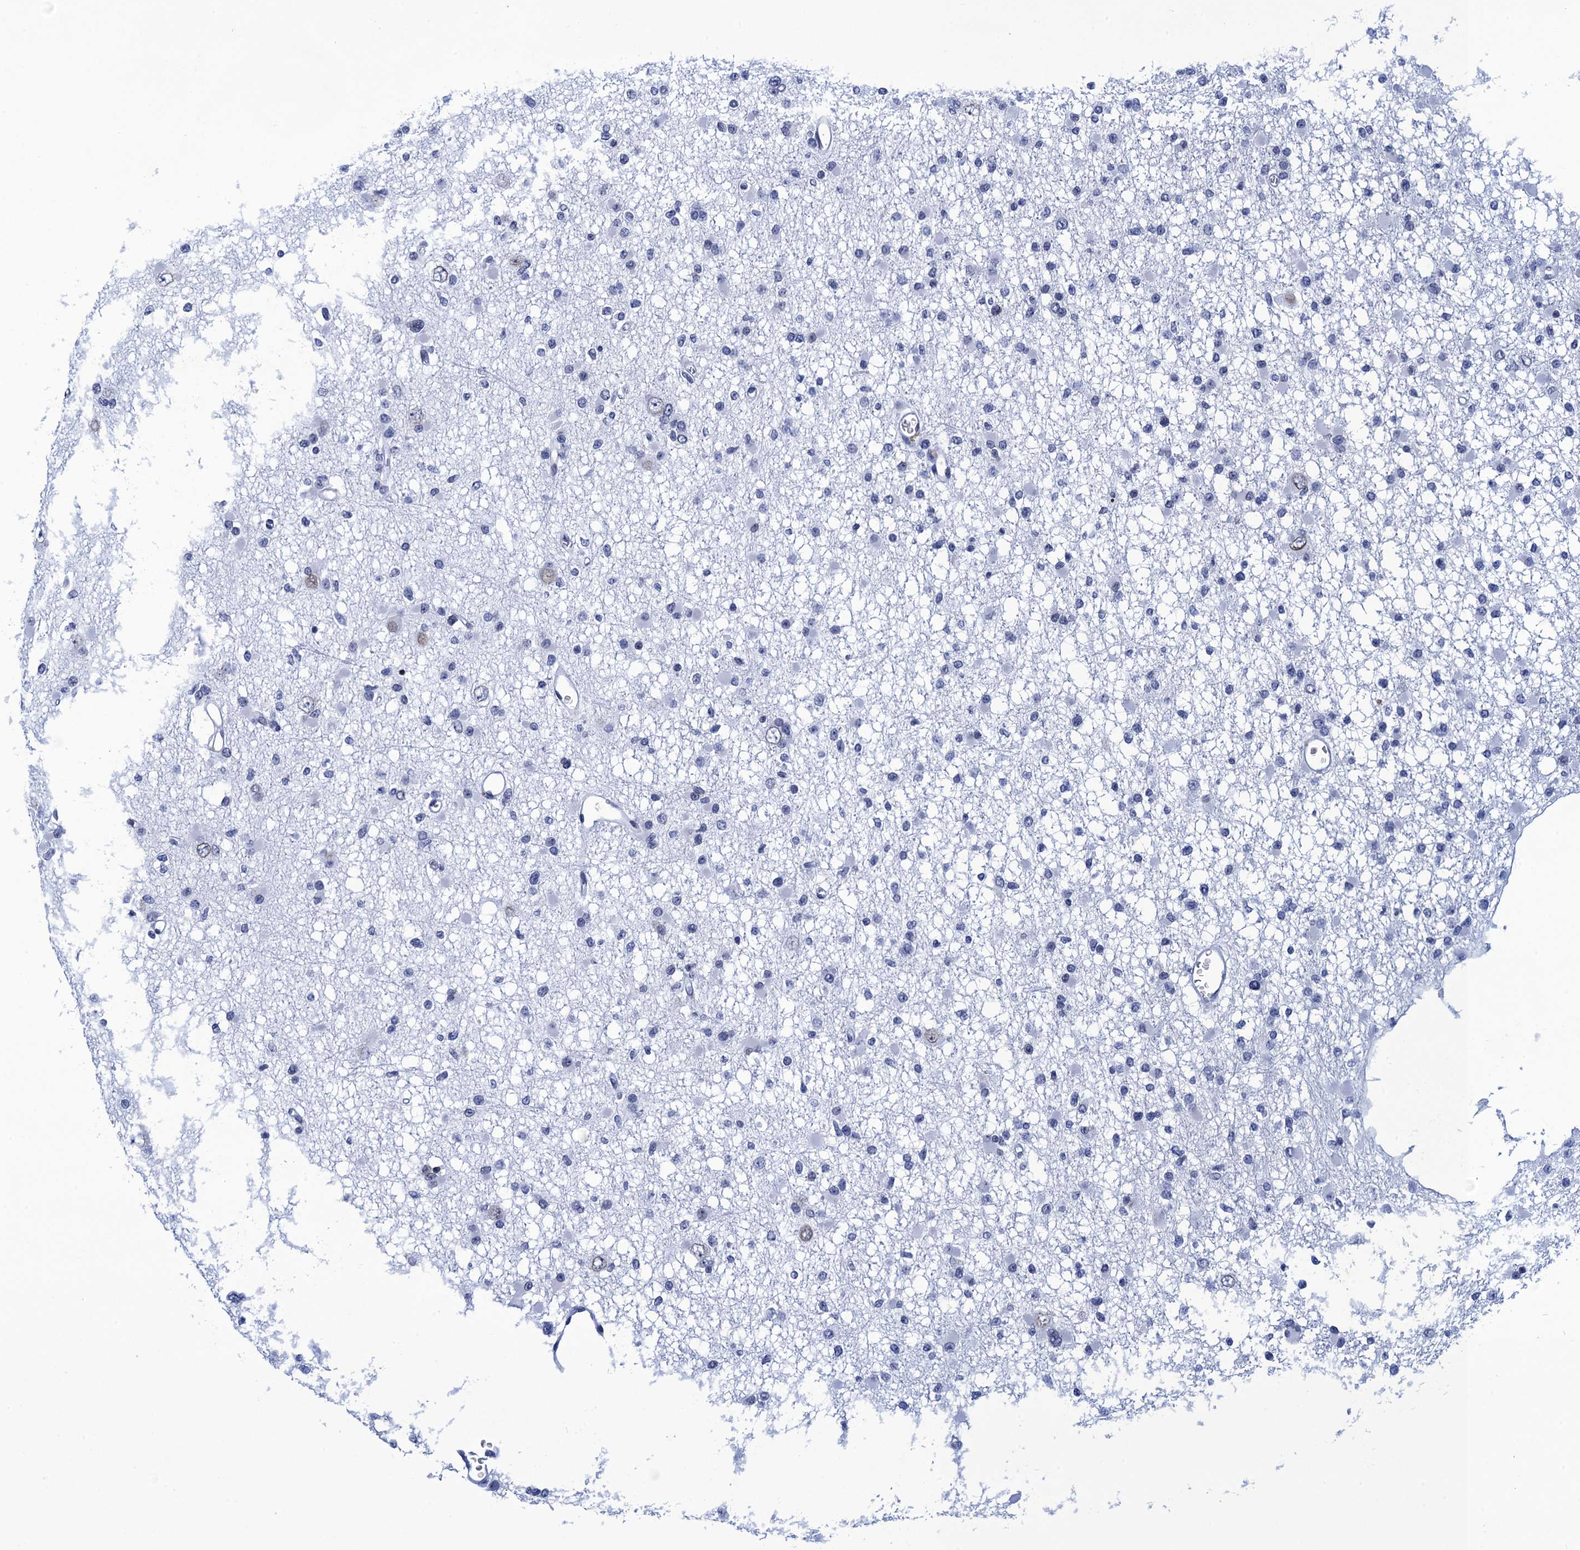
{"staining": {"intensity": "negative", "quantity": "none", "location": "none"}, "tissue": "glioma", "cell_type": "Tumor cells", "image_type": "cancer", "snomed": [{"axis": "morphology", "description": "Glioma, malignant, Low grade"}, {"axis": "topography", "description": "Brain"}], "caption": "A high-resolution photomicrograph shows immunohistochemistry staining of malignant glioma (low-grade), which exhibits no significant staining in tumor cells. (DAB immunohistochemistry (IHC) with hematoxylin counter stain).", "gene": "METTL25", "patient": {"sex": "female", "age": 22}}